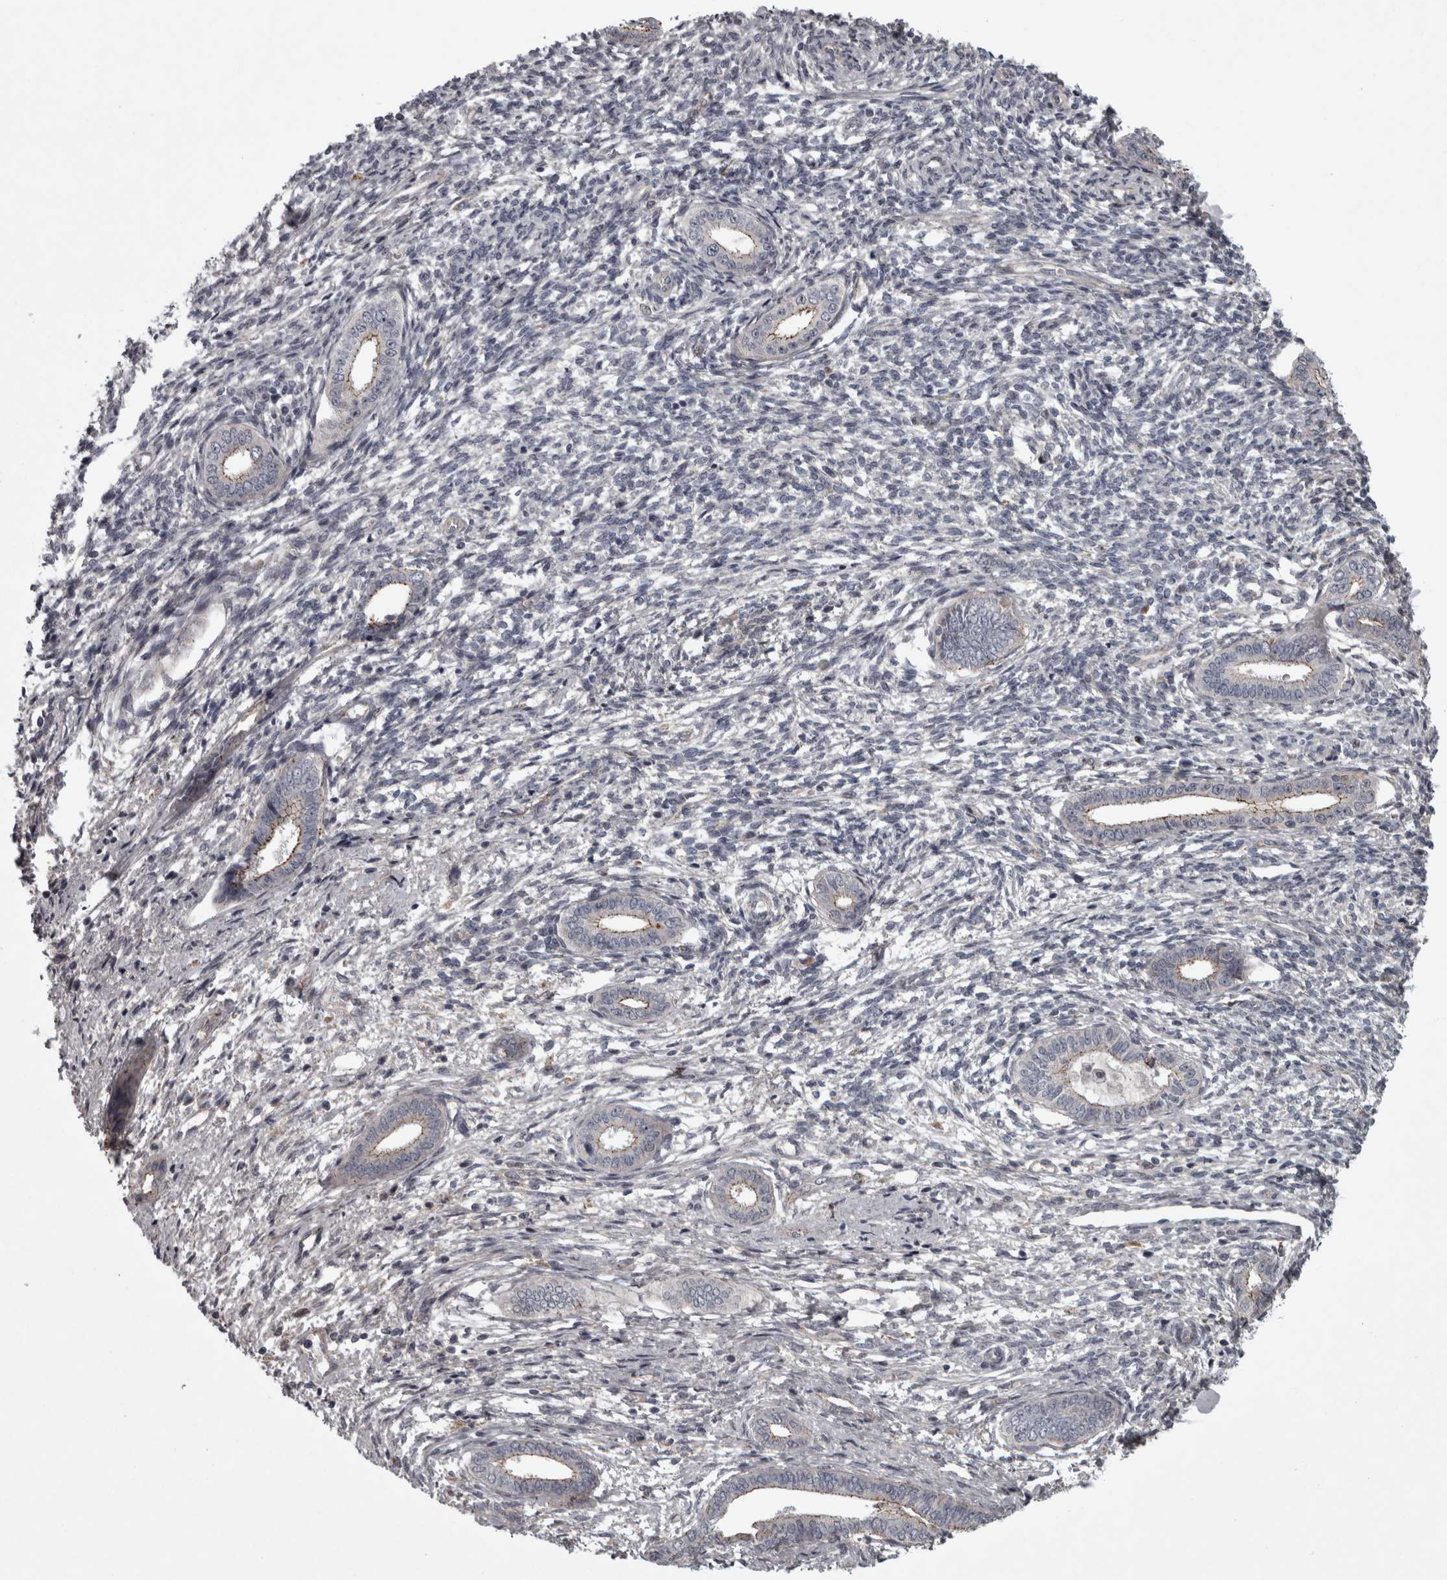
{"staining": {"intensity": "negative", "quantity": "none", "location": "none"}, "tissue": "endometrium", "cell_type": "Cells in endometrial stroma", "image_type": "normal", "snomed": [{"axis": "morphology", "description": "Normal tissue, NOS"}, {"axis": "topography", "description": "Endometrium"}], "caption": "Cells in endometrial stroma are negative for protein expression in unremarkable human endometrium. (Stains: DAB (3,3'-diaminobenzidine) immunohistochemistry (IHC) with hematoxylin counter stain, Microscopy: brightfield microscopy at high magnification).", "gene": "PCDH17", "patient": {"sex": "female", "age": 56}}